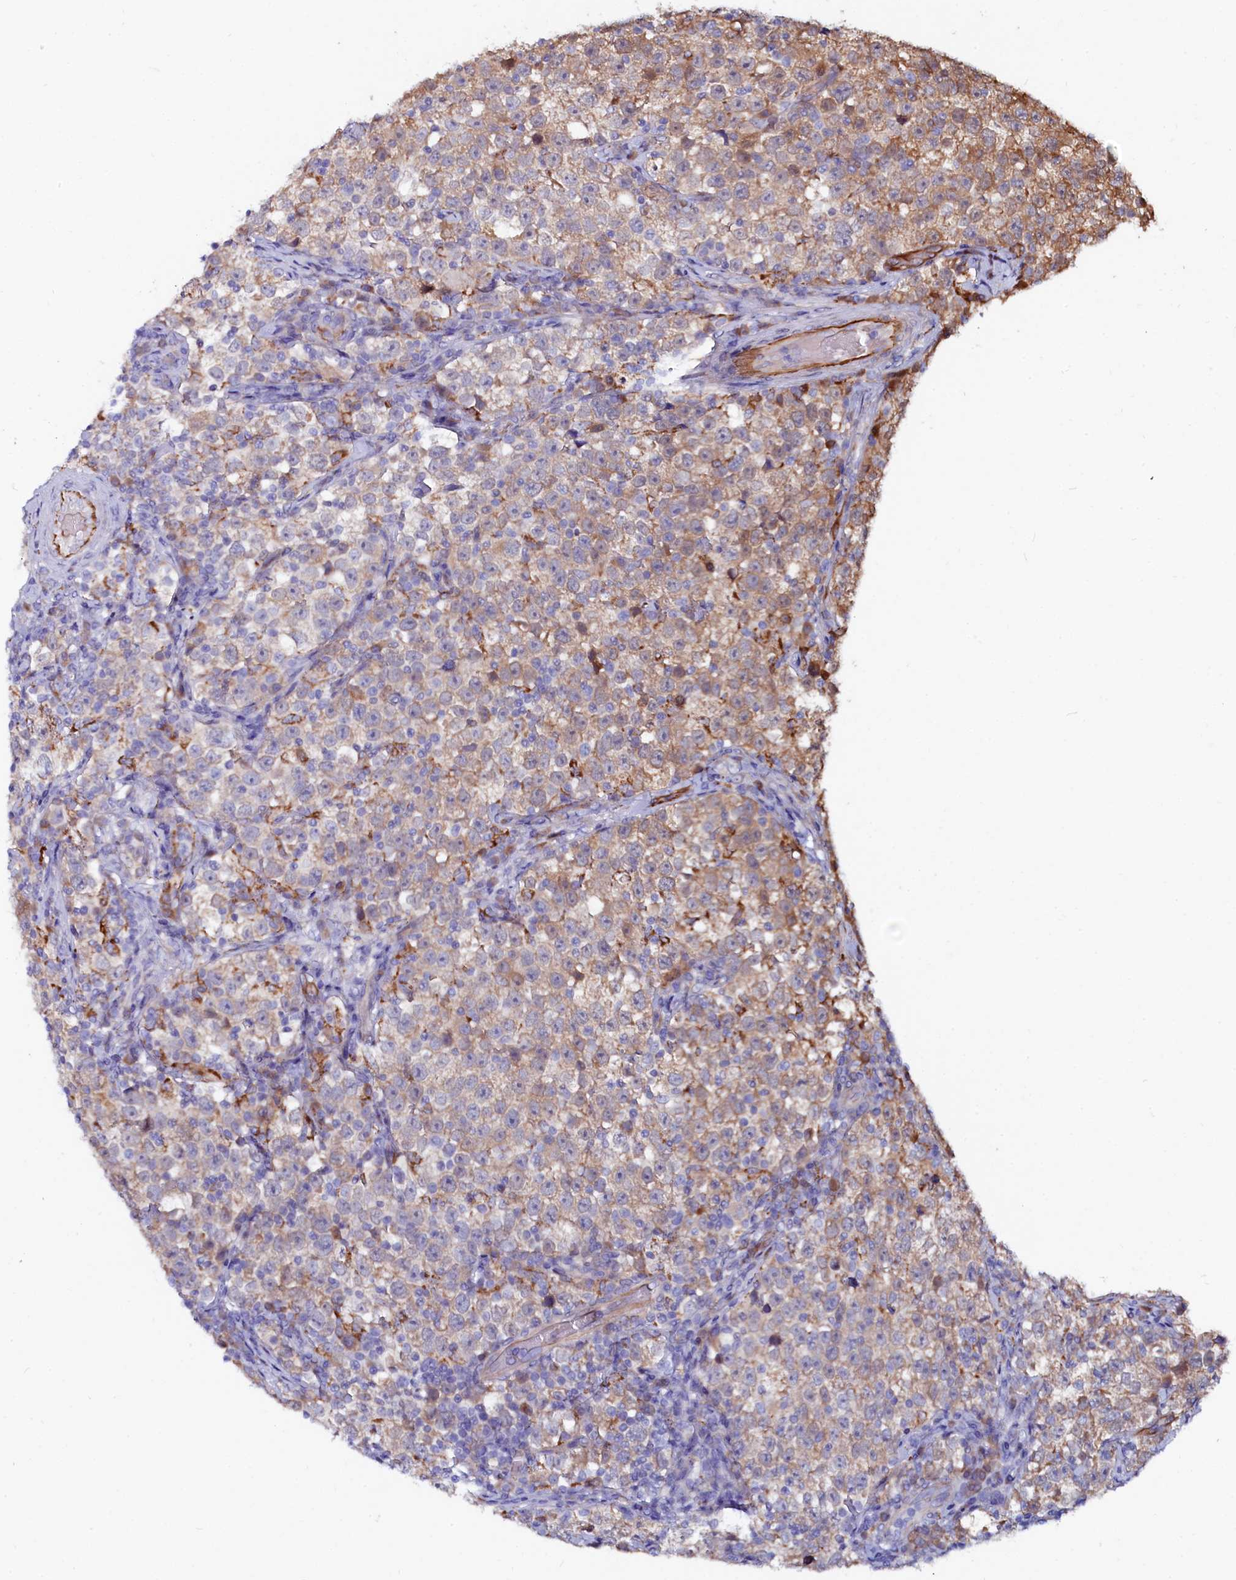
{"staining": {"intensity": "weak", "quantity": "25%-75%", "location": "cytoplasmic/membranous"}, "tissue": "testis cancer", "cell_type": "Tumor cells", "image_type": "cancer", "snomed": [{"axis": "morphology", "description": "Normal tissue, NOS"}, {"axis": "morphology", "description": "Seminoma, NOS"}, {"axis": "topography", "description": "Testis"}], "caption": "Seminoma (testis) tissue shows weak cytoplasmic/membranous expression in approximately 25%-75% of tumor cells Immunohistochemistry (ihc) stains the protein of interest in brown and the nuclei are stained blue.", "gene": "ASTE1", "patient": {"sex": "male", "age": 43}}